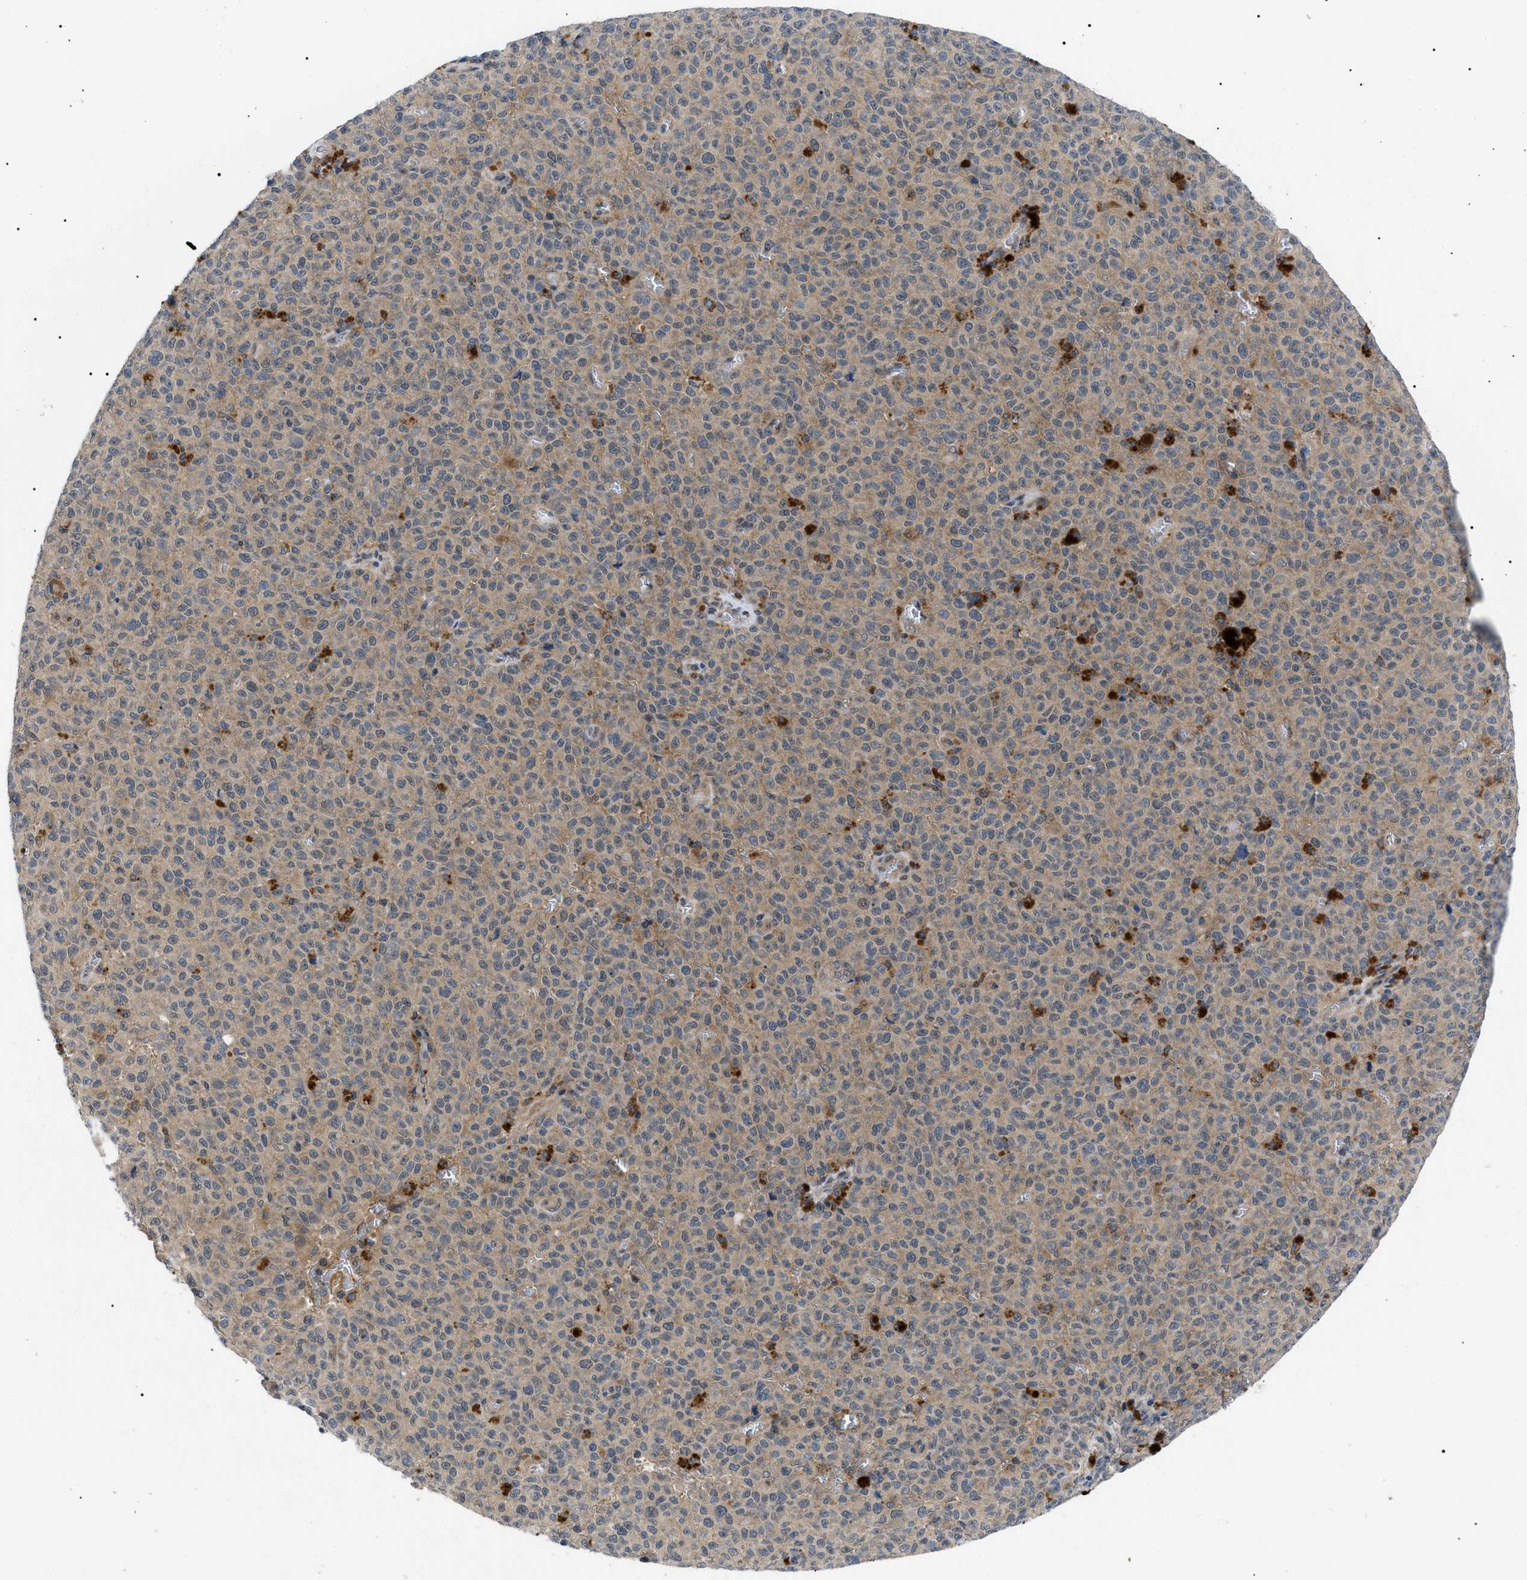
{"staining": {"intensity": "moderate", "quantity": ">75%", "location": "cytoplasmic/membranous"}, "tissue": "melanoma", "cell_type": "Tumor cells", "image_type": "cancer", "snomed": [{"axis": "morphology", "description": "Malignant melanoma, NOS"}, {"axis": "topography", "description": "Skin"}], "caption": "Moderate cytoplasmic/membranous protein positivity is seen in about >75% of tumor cells in malignant melanoma.", "gene": "RIPK1", "patient": {"sex": "female", "age": 82}}